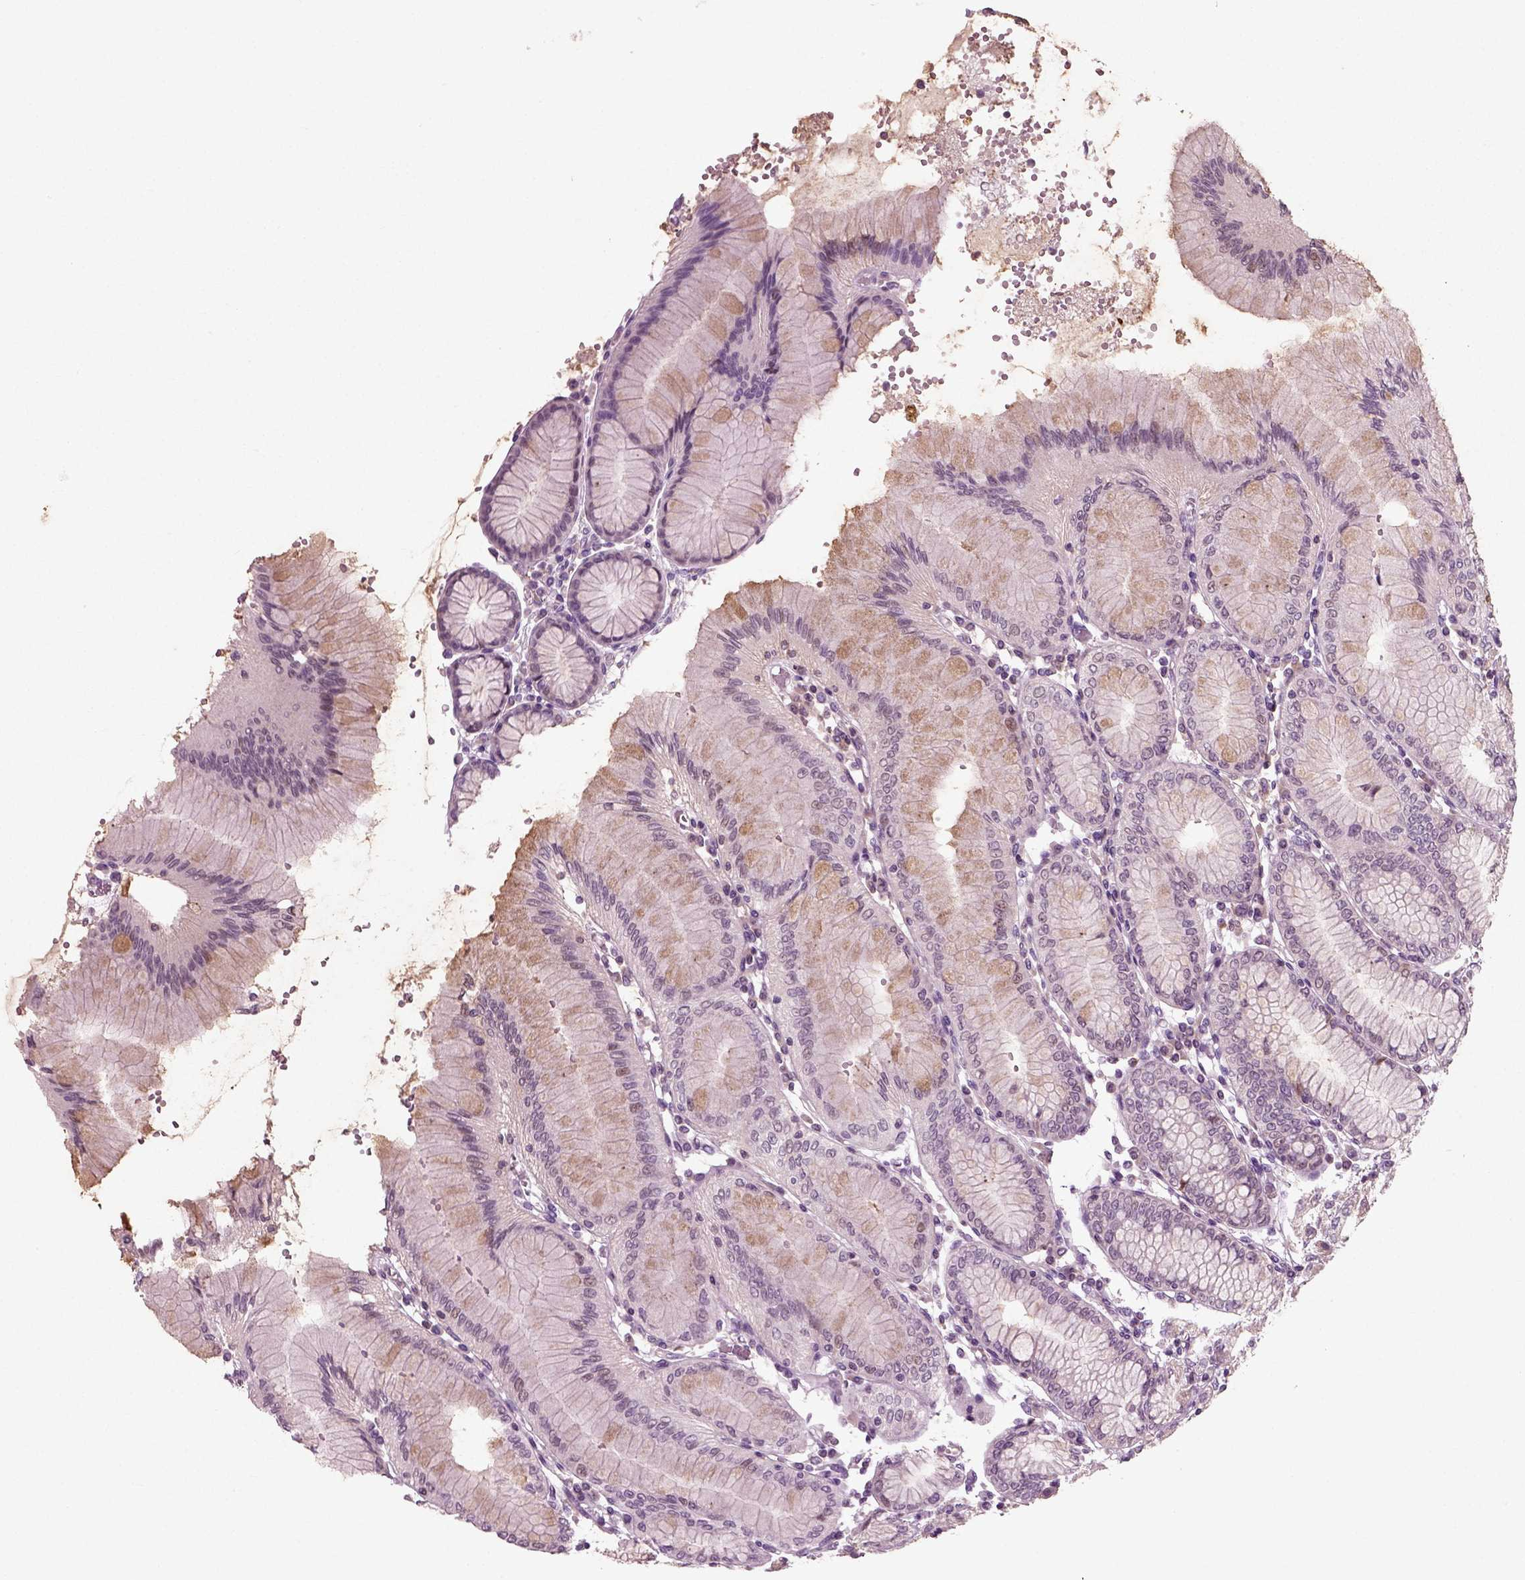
{"staining": {"intensity": "strong", "quantity": "<25%", "location": "cytoplasmic/membranous"}, "tissue": "stomach", "cell_type": "Glandular cells", "image_type": "normal", "snomed": [{"axis": "morphology", "description": "Normal tissue, NOS"}, {"axis": "topography", "description": "Skeletal muscle"}, {"axis": "topography", "description": "Stomach"}], "caption": "Glandular cells show medium levels of strong cytoplasmic/membranous positivity in approximately <25% of cells in unremarkable stomach.", "gene": "RND2", "patient": {"sex": "female", "age": 57}}